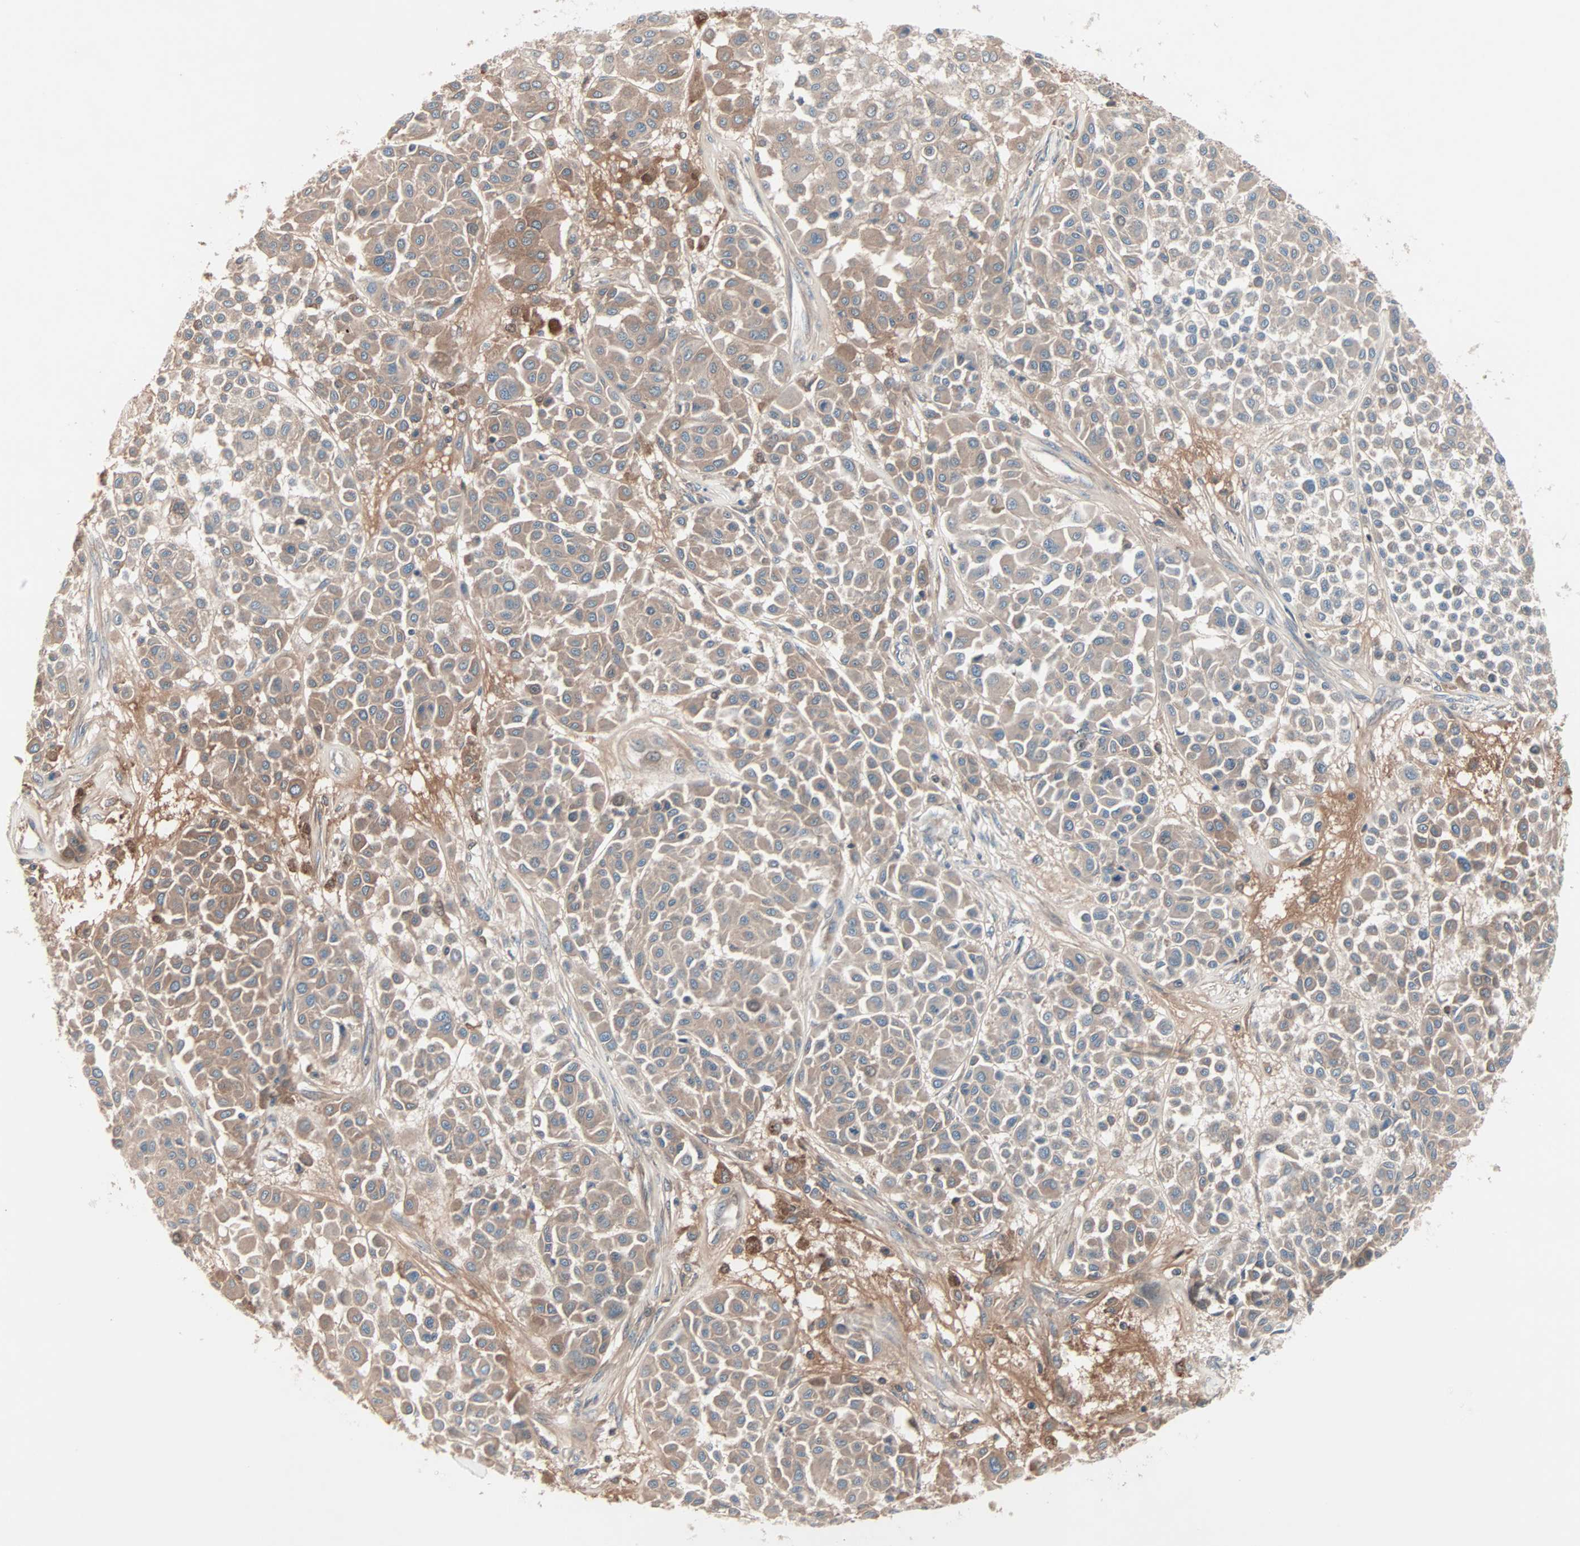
{"staining": {"intensity": "weak", "quantity": ">75%", "location": "cytoplasmic/membranous"}, "tissue": "melanoma", "cell_type": "Tumor cells", "image_type": "cancer", "snomed": [{"axis": "morphology", "description": "Malignant melanoma, Metastatic site"}, {"axis": "topography", "description": "Soft tissue"}], "caption": "A brown stain highlights weak cytoplasmic/membranous staining of a protein in human melanoma tumor cells. The staining is performed using DAB (3,3'-diaminobenzidine) brown chromogen to label protein expression. The nuclei are counter-stained blue using hematoxylin.", "gene": "CAD", "patient": {"sex": "male", "age": 41}}